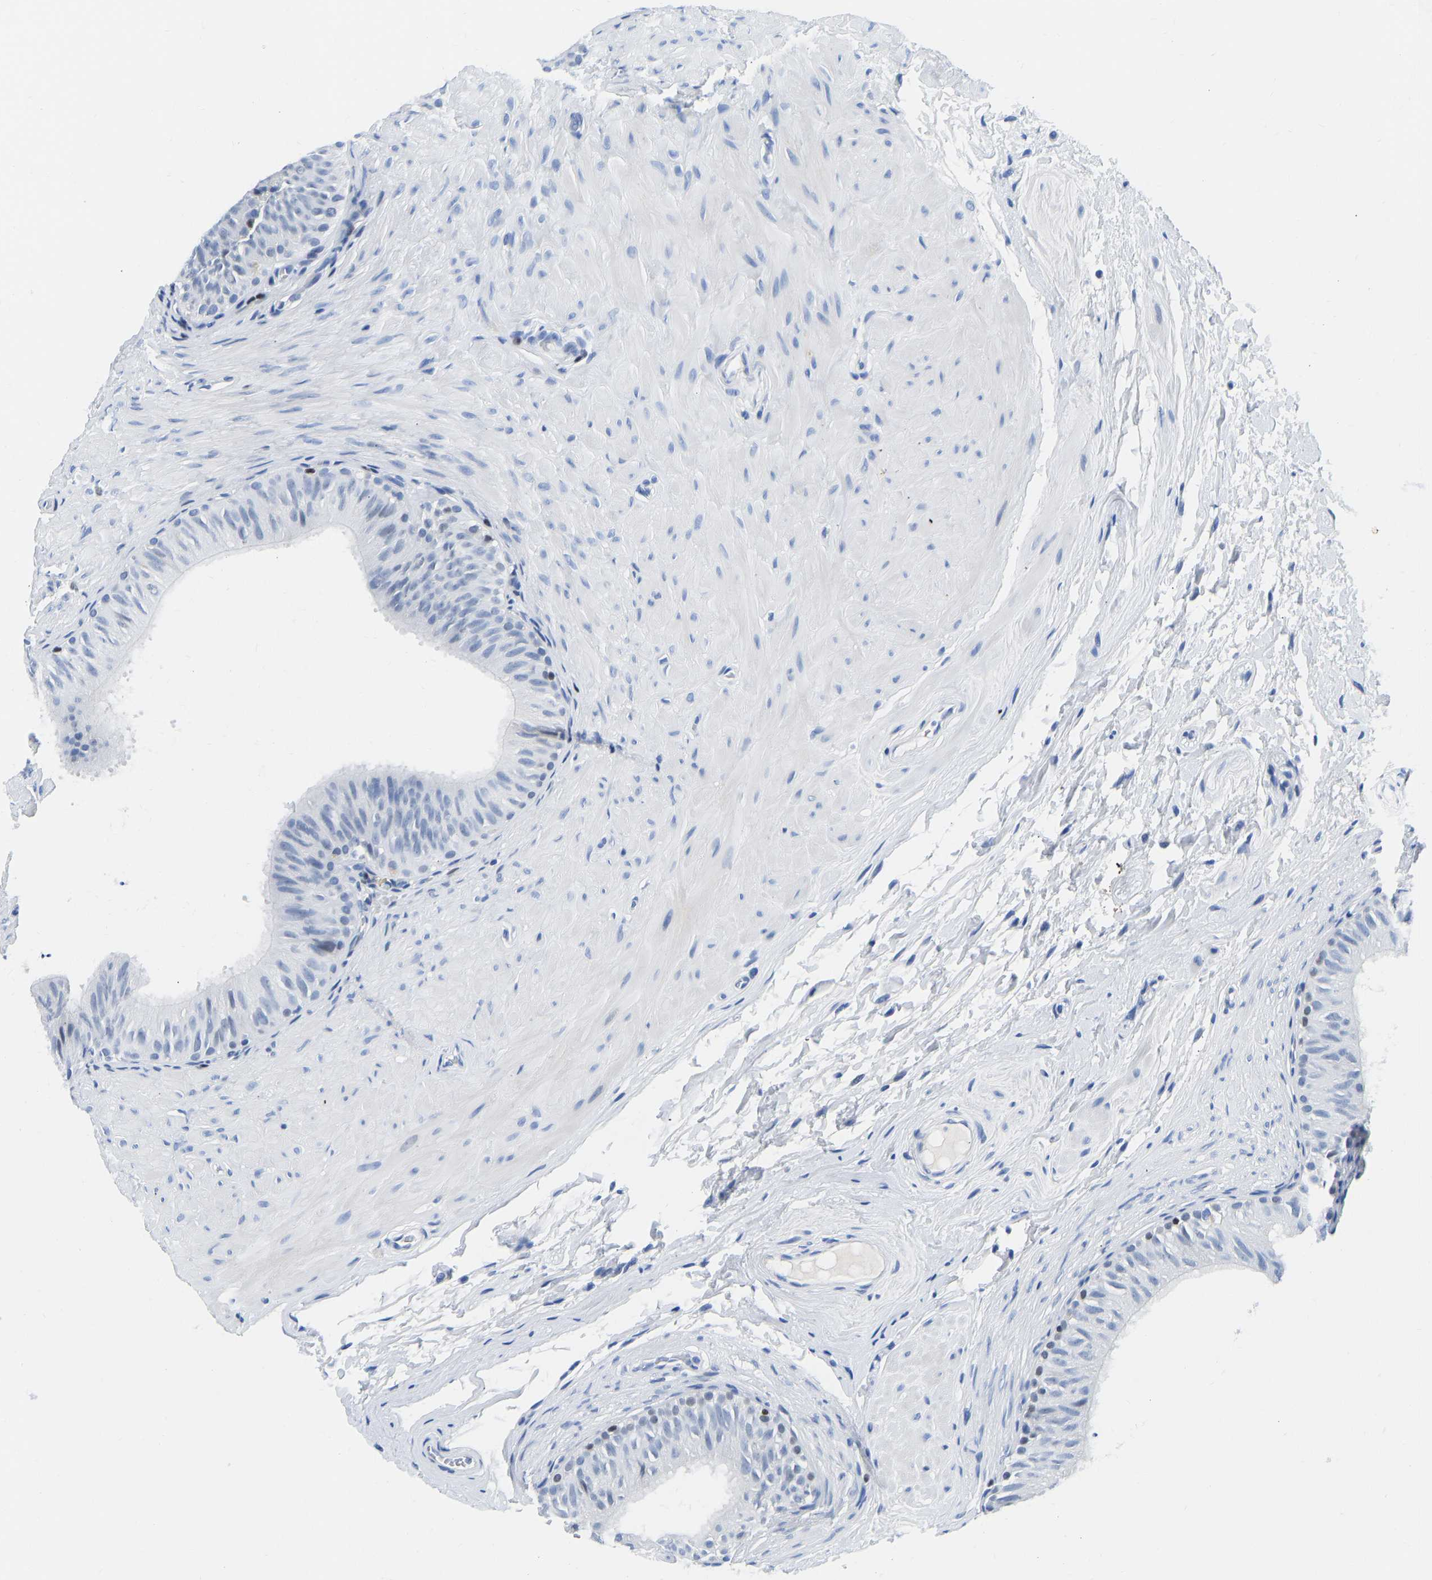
{"staining": {"intensity": "strong", "quantity": "25%-75%", "location": "nuclear"}, "tissue": "epididymis", "cell_type": "Glandular cells", "image_type": "normal", "snomed": [{"axis": "morphology", "description": "Normal tissue, NOS"}, {"axis": "topography", "description": "Epididymis"}], "caption": "Protein expression analysis of unremarkable epididymis exhibits strong nuclear expression in about 25%-75% of glandular cells. (Stains: DAB in brown, nuclei in blue, Microscopy: brightfield microscopy at high magnification).", "gene": "TCF7", "patient": {"sex": "male", "age": 34}}